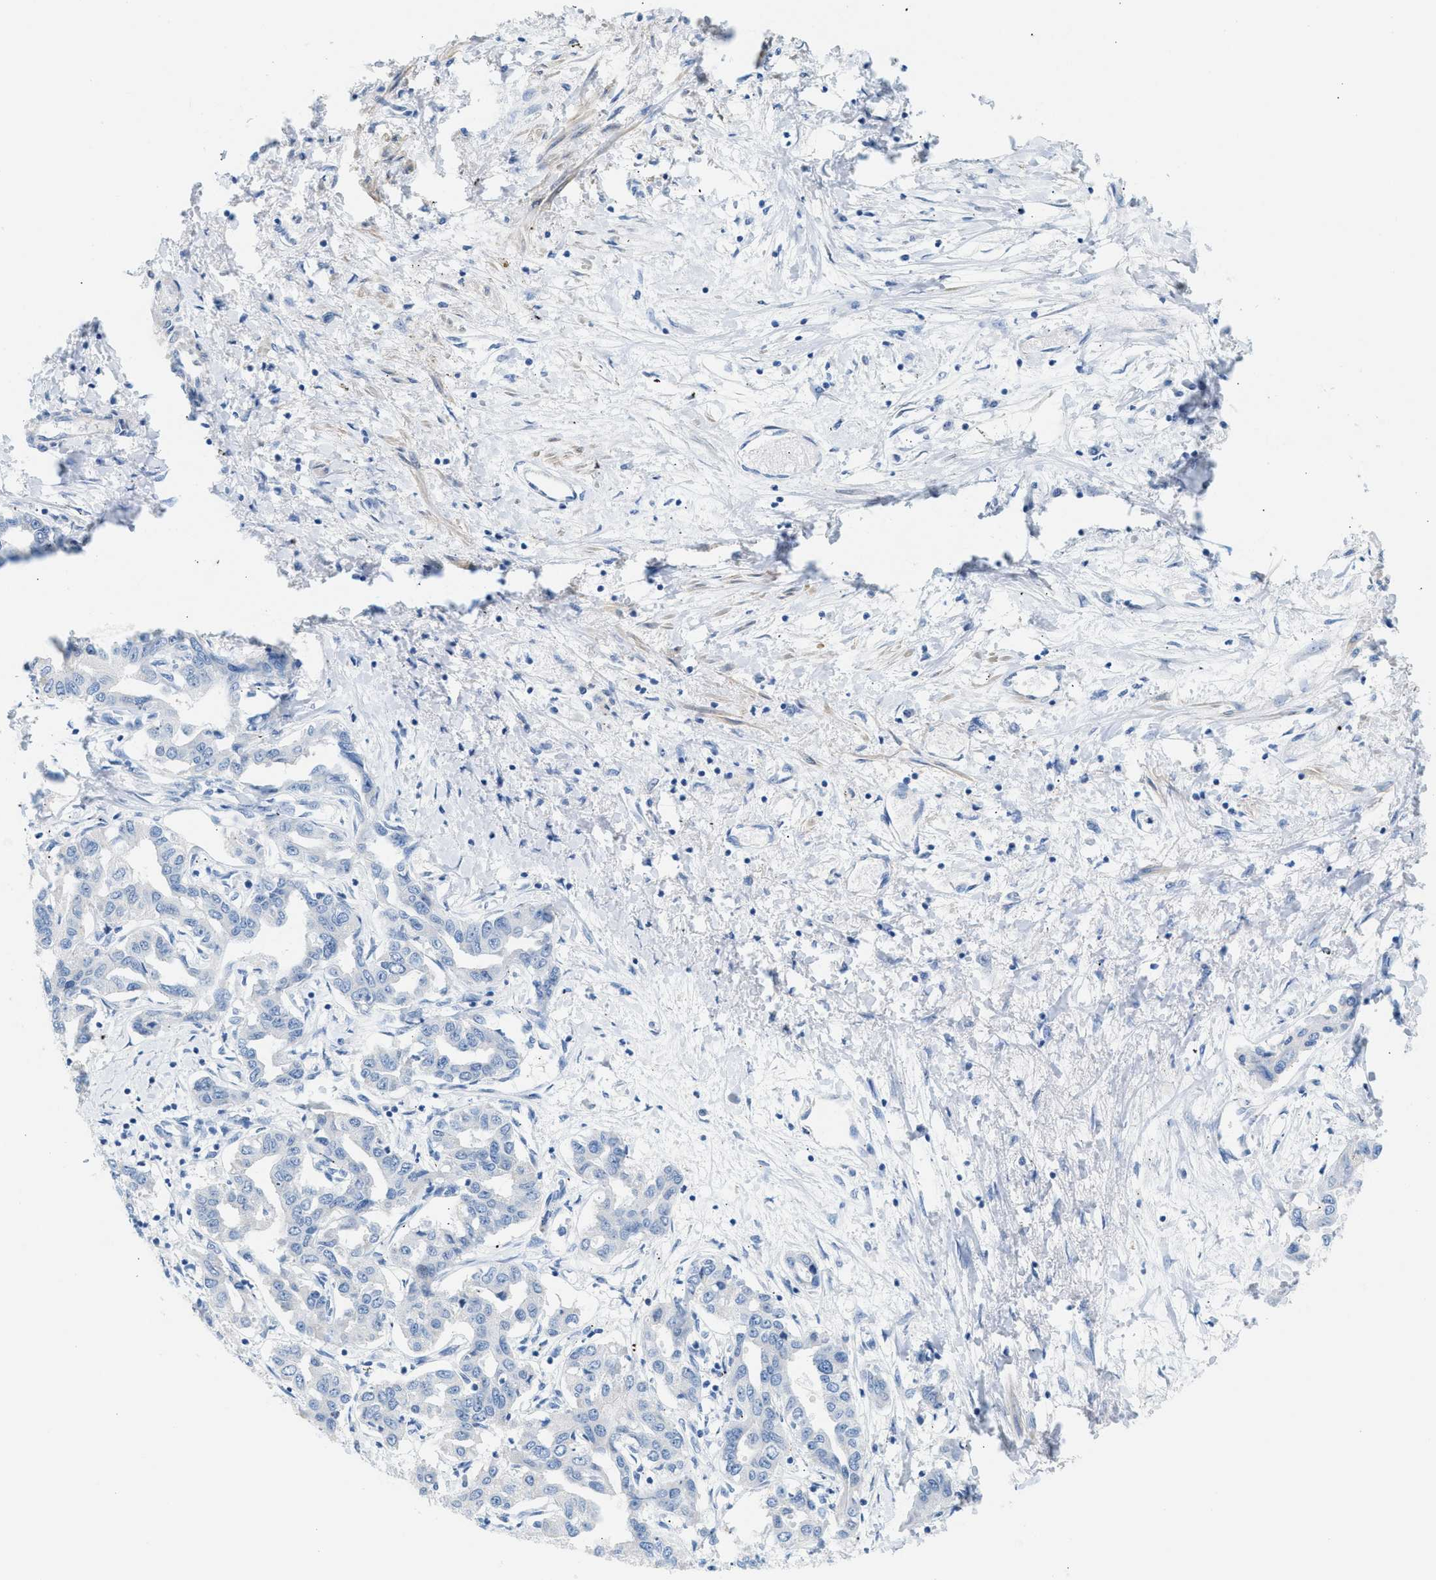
{"staining": {"intensity": "negative", "quantity": "none", "location": "none"}, "tissue": "liver cancer", "cell_type": "Tumor cells", "image_type": "cancer", "snomed": [{"axis": "morphology", "description": "Cholangiocarcinoma"}, {"axis": "topography", "description": "Liver"}], "caption": "The histopathology image shows no staining of tumor cells in liver cholangiocarcinoma. (Stains: DAB immunohistochemistry with hematoxylin counter stain, Microscopy: brightfield microscopy at high magnification).", "gene": "SPAM1", "patient": {"sex": "male", "age": 59}}